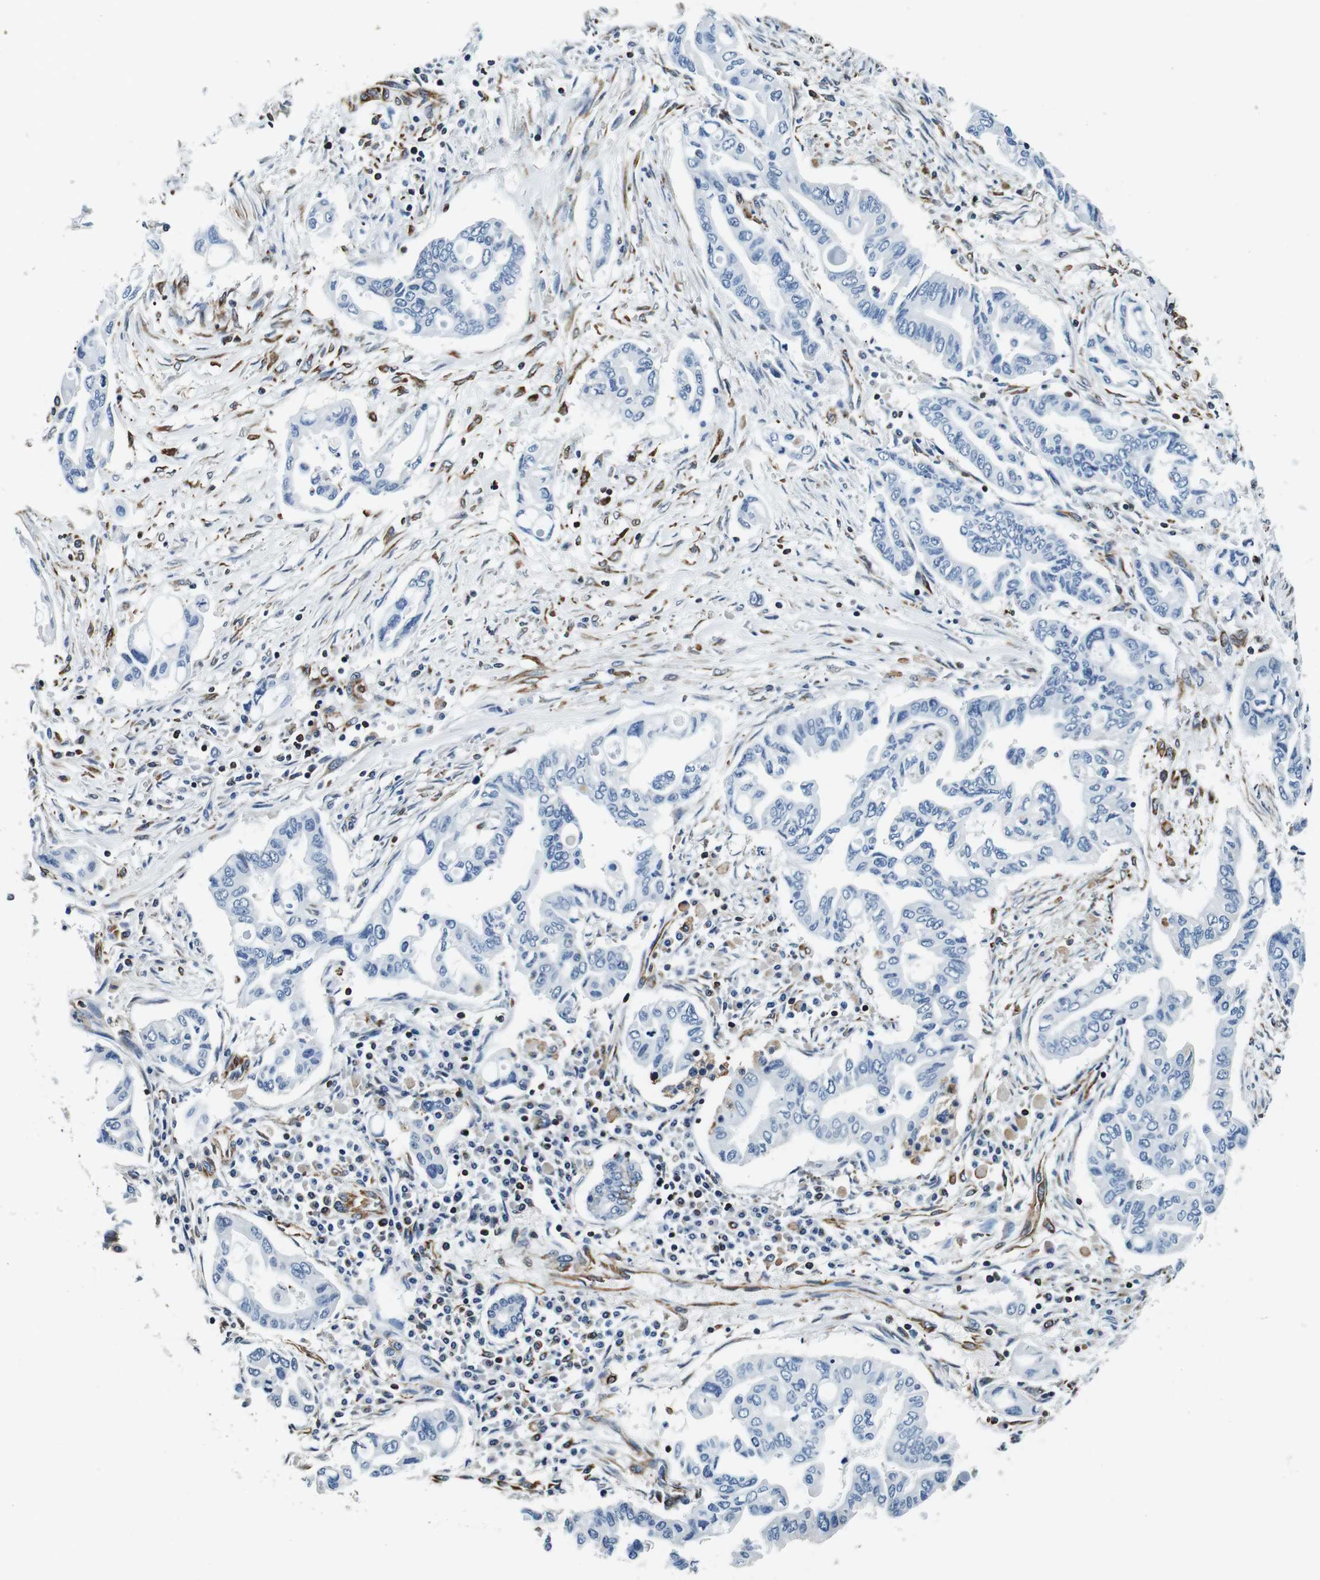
{"staining": {"intensity": "negative", "quantity": "none", "location": "none"}, "tissue": "pancreatic cancer", "cell_type": "Tumor cells", "image_type": "cancer", "snomed": [{"axis": "morphology", "description": "Adenocarcinoma, NOS"}, {"axis": "topography", "description": "Pancreas"}], "caption": "Immunohistochemistry of human pancreatic cancer (adenocarcinoma) demonstrates no positivity in tumor cells. (Stains: DAB immunohistochemistry with hematoxylin counter stain, Microscopy: brightfield microscopy at high magnification).", "gene": "GJE1", "patient": {"sex": "female", "age": 57}}